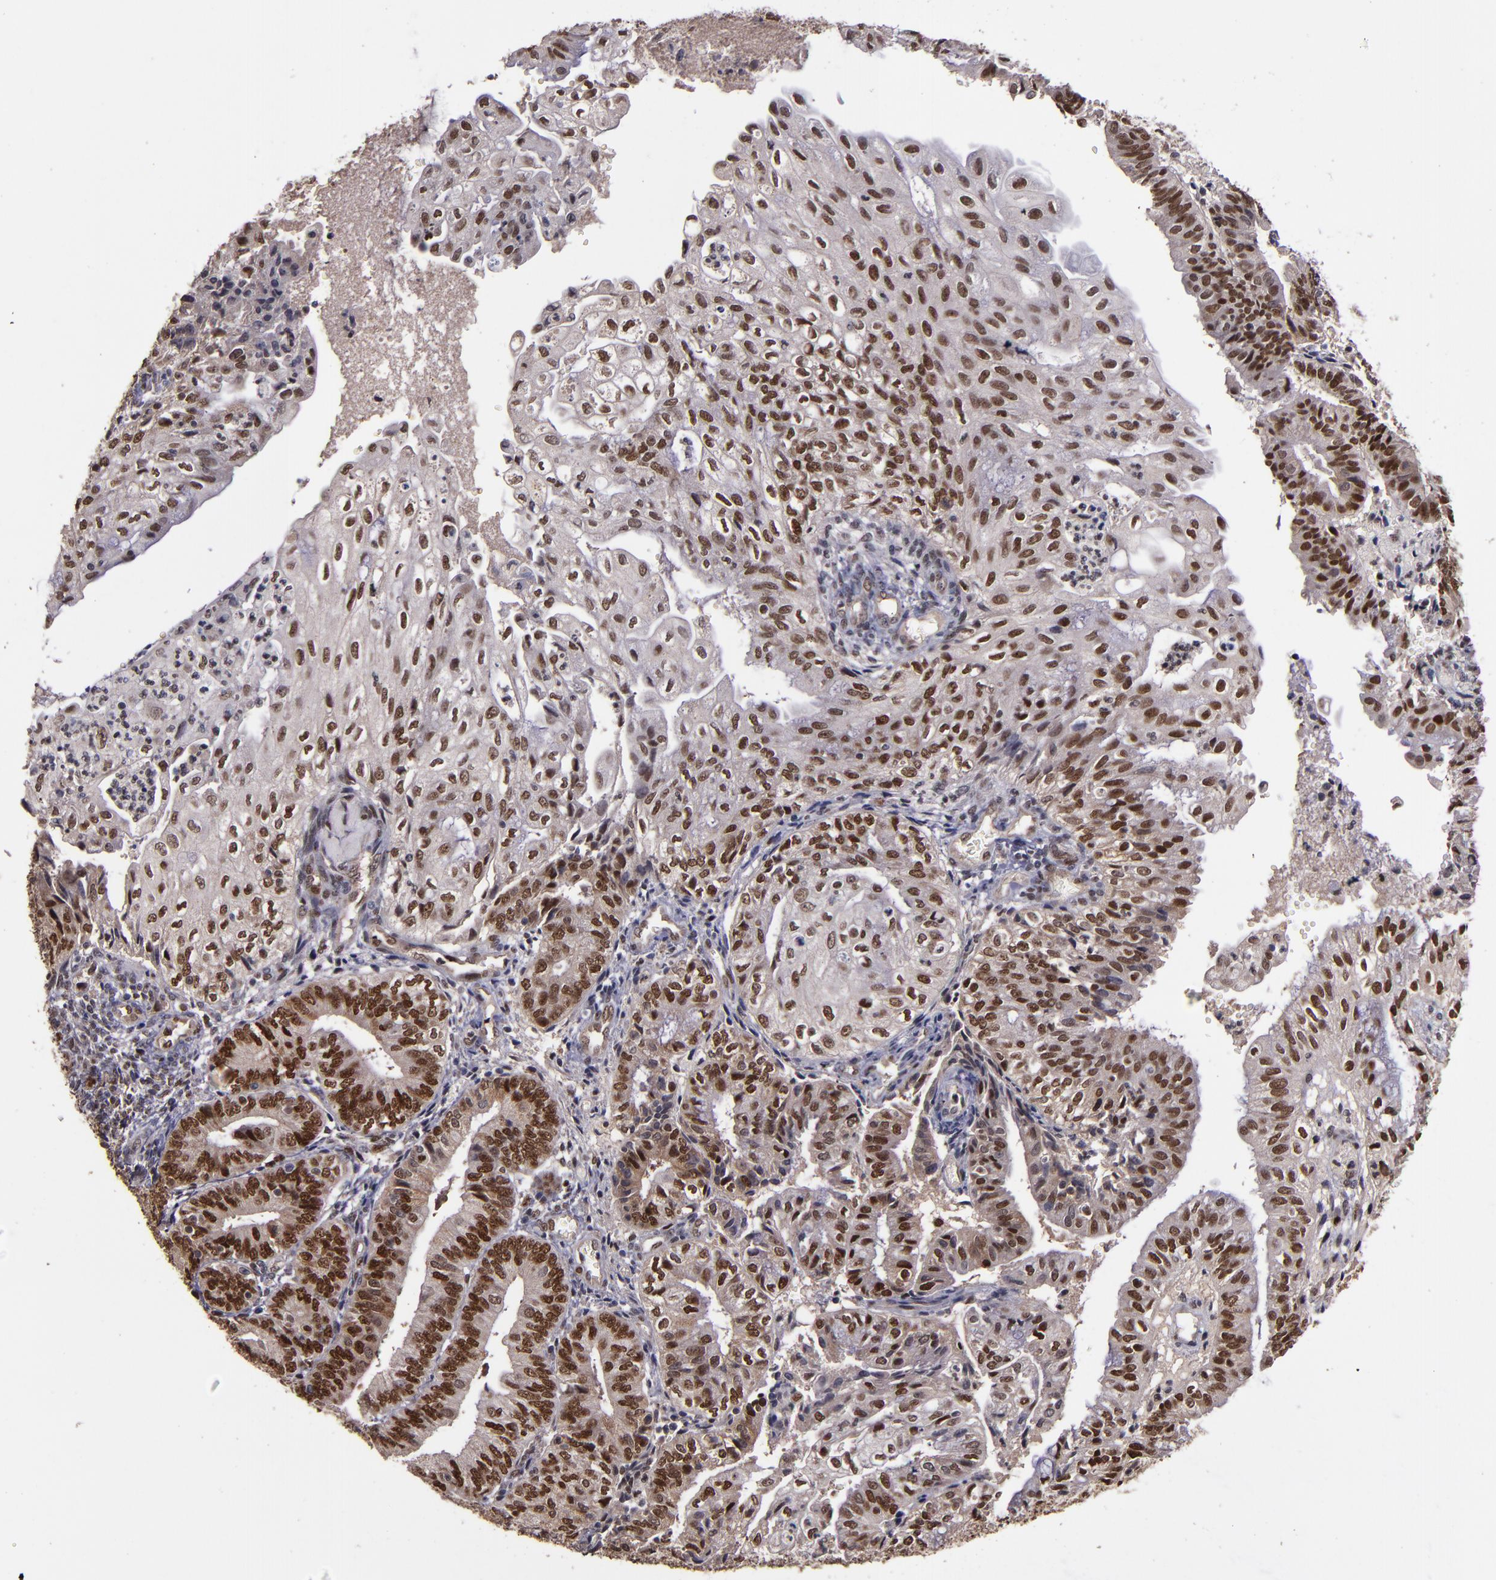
{"staining": {"intensity": "strong", "quantity": ">75%", "location": "nuclear"}, "tissue": "endometrial cancer", "cell_type": "Tumor cells", "image_type": "cancer", "snomed": [{"axis": "morphology", "description": "Adenocarcinoma, NOS"}, {"axis": "topography", "description": "Endometrium"}], "caption": "Immunohistochemical staining of human endometrial cancer demonstrates high levels of strong nuclear staining in approximately >75% of tumor cells.", "gene": "CHEK2", "patient": {"sex": "female", "age": 55}}